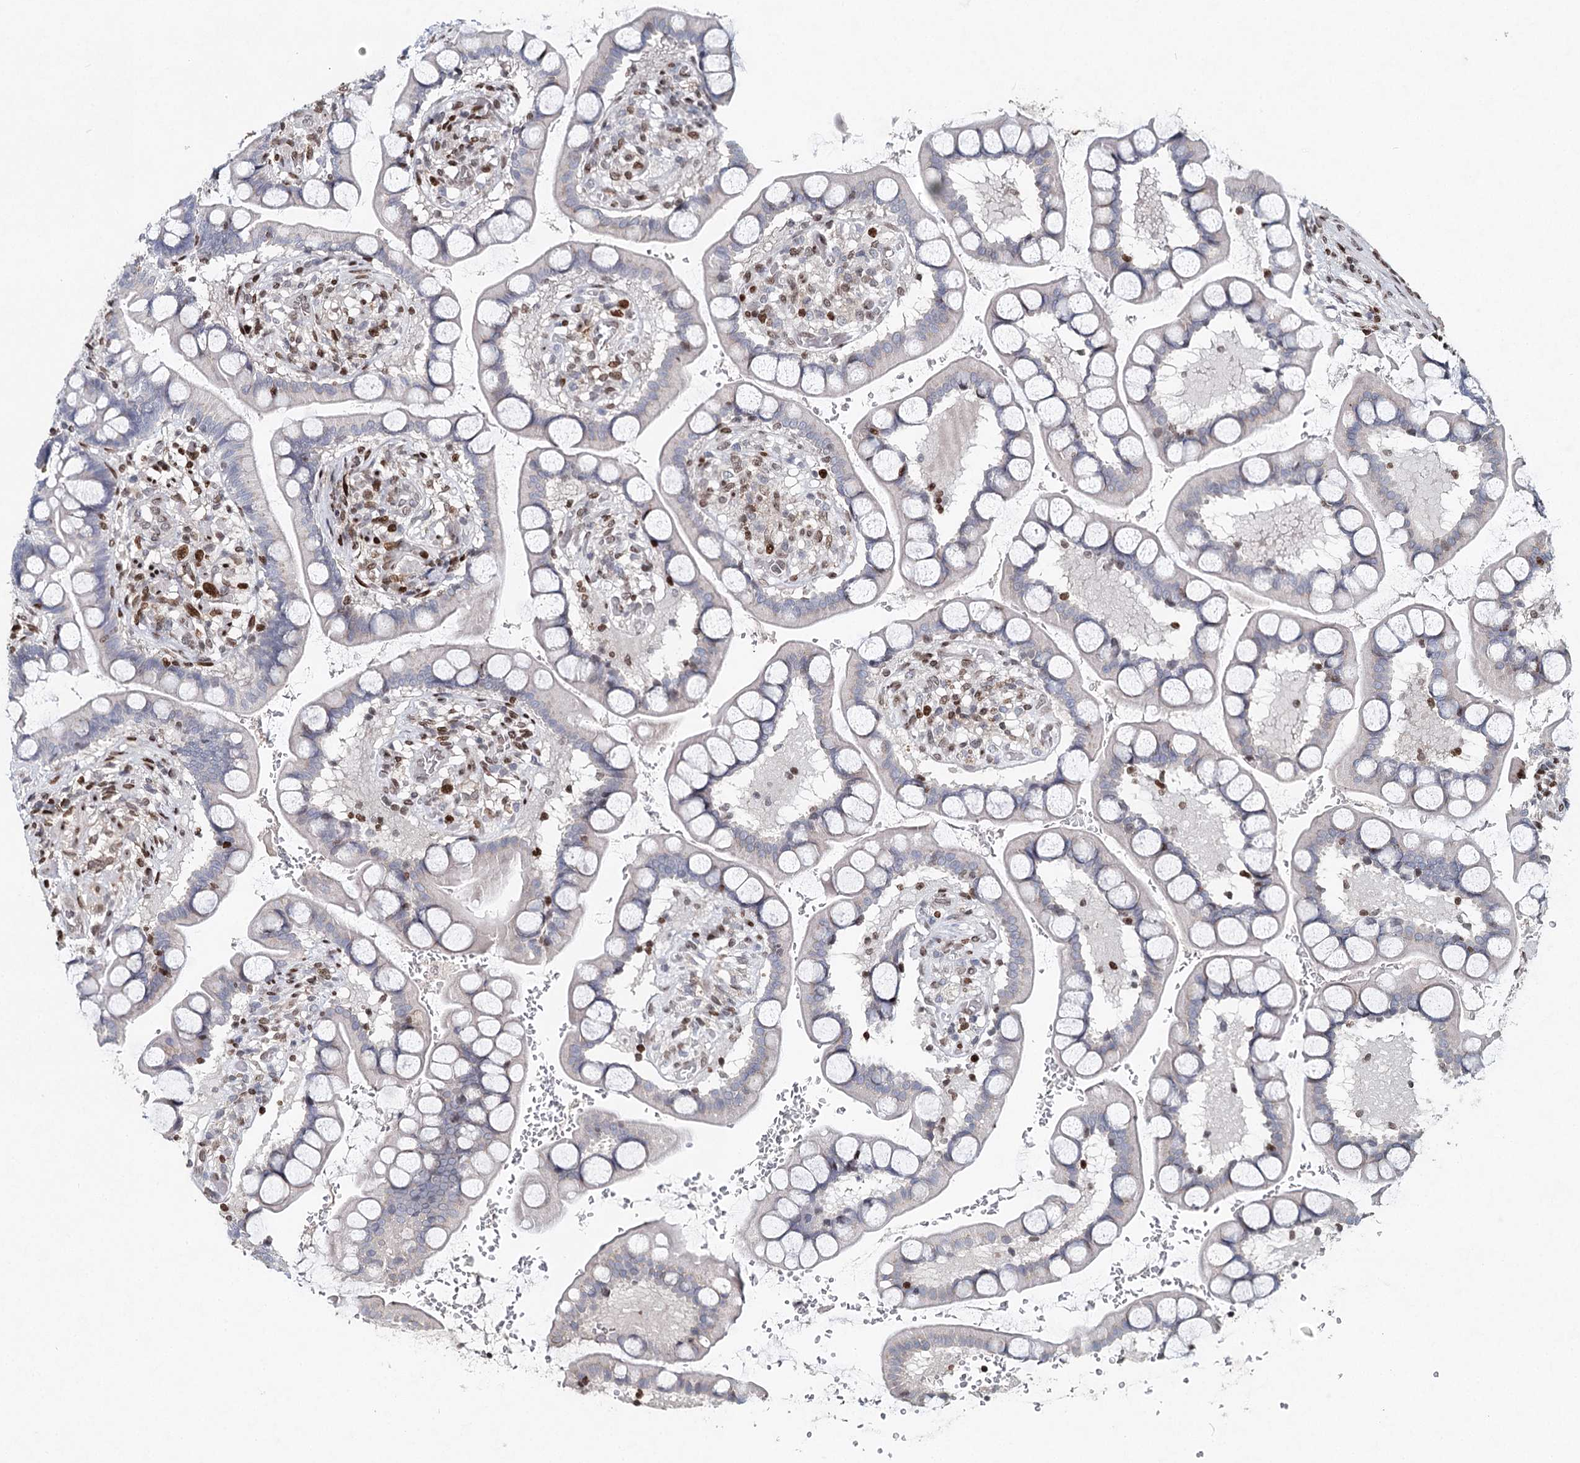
{"staining": {"intensity": "moderate", "quantity": "<25%", "location": "nuclear"}, "tissue": "small intestine", "cell_type": "Glandular cells", "image_type": "normal", "snomed": [{"axis": "morphology", "description": "Normal tissue, NOS"}, {"axis": "topography", "description": "Small intestine"}], "caption": "This micrograph reveals IHC staining of normal human small intestine, with low moderate nuclear positivity in approximately <25% of glandular cells.", "gene": "FRMD4A", "patient": {"sex": "male", "age": 52}}